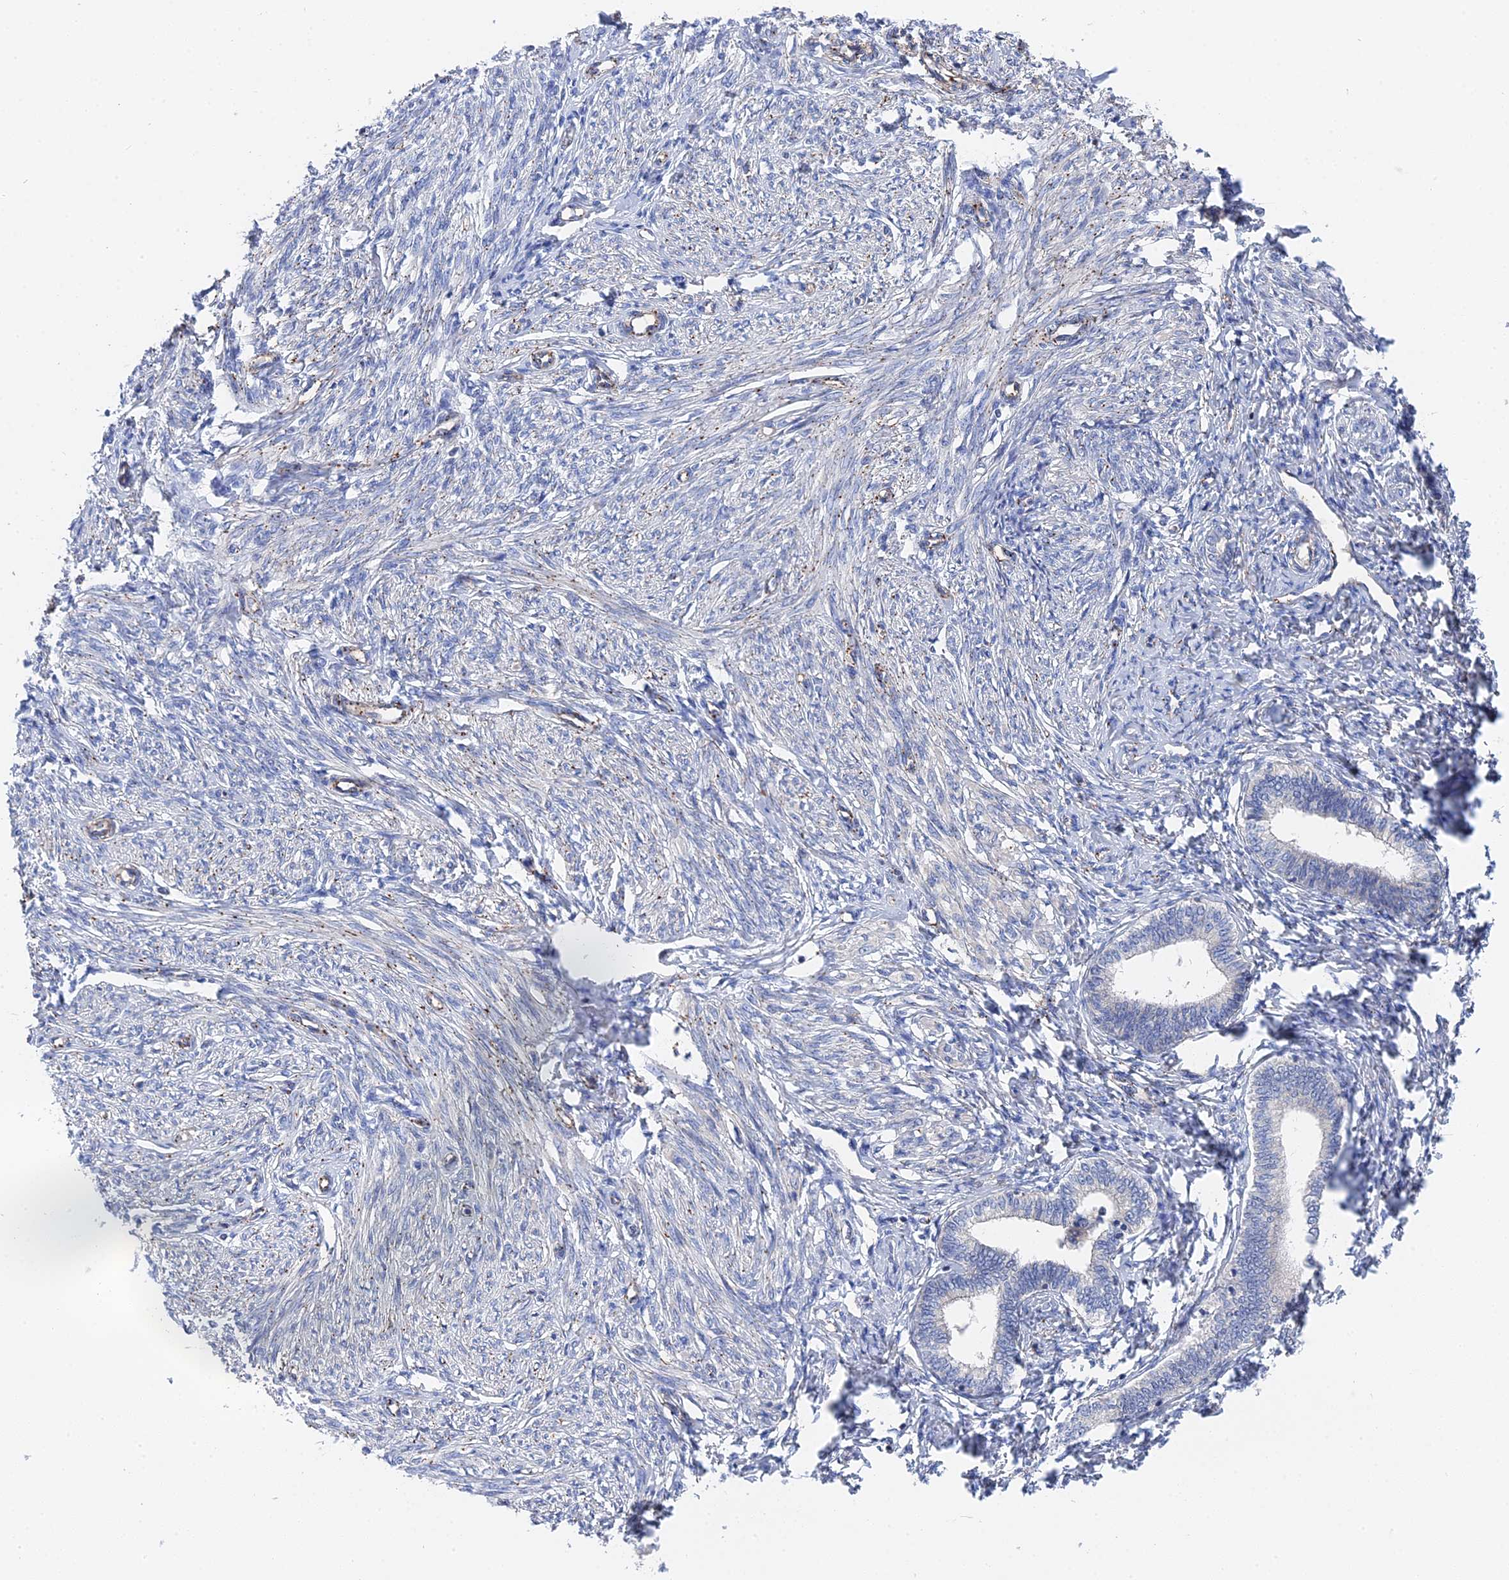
{"staining": {"intensity": "negative", "quantity": "none", "location": "none"}, "tissue": "endometrium", "cell_type": "Cells in endometrial stroma", "image_type": "normal", "snomed": [{"axis": "morphology", "description": "Normal tissue, NOS"}, {"axis": "topography", "description": "Endometrium"}], "caption": "A high-resolution image shows IHC staining of unremarkable endometrium, which displays no significant staining in cells in endometrial stroma.", "gene": "MTHFSD", "patient": {"sex": "female", "age": 72}}